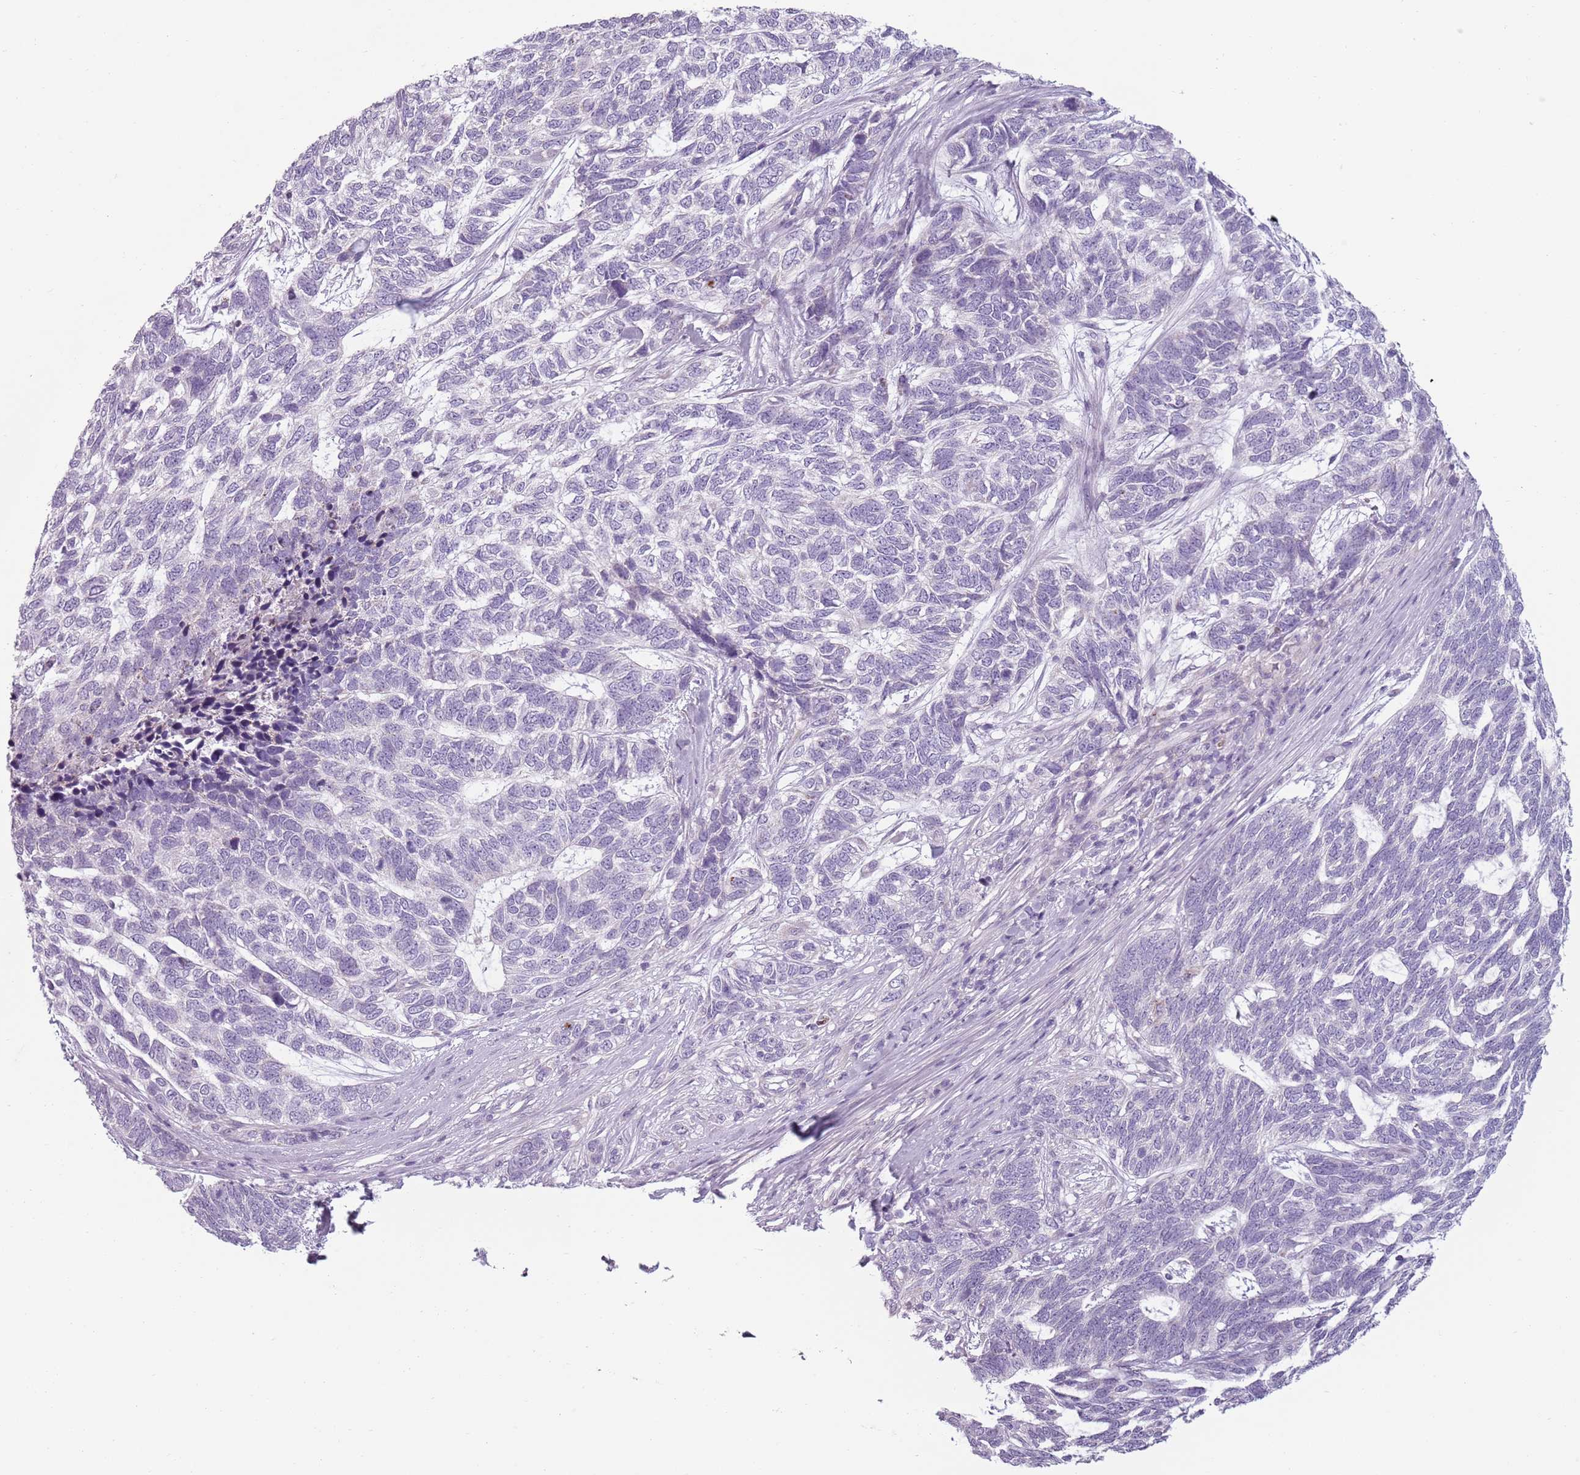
{"staining": {"intensity": "negative", "quantity": "none", "location": "none"}, "tissue": "skin cancer", "cell_type": "Tumor cells", "image_type": "cancer", "snomed": [{"axis": "morphology", "description": "Basal cell carcinoma"}, {"axis": "topography", "description": "Skin"}], "caption": "This is an IHC micrograph of skin cancer (basal cell carcinoma). There is no positivity in tumor cells.", "gene": "MEGF8", "patient": {"sex": "female", "age": 65}}